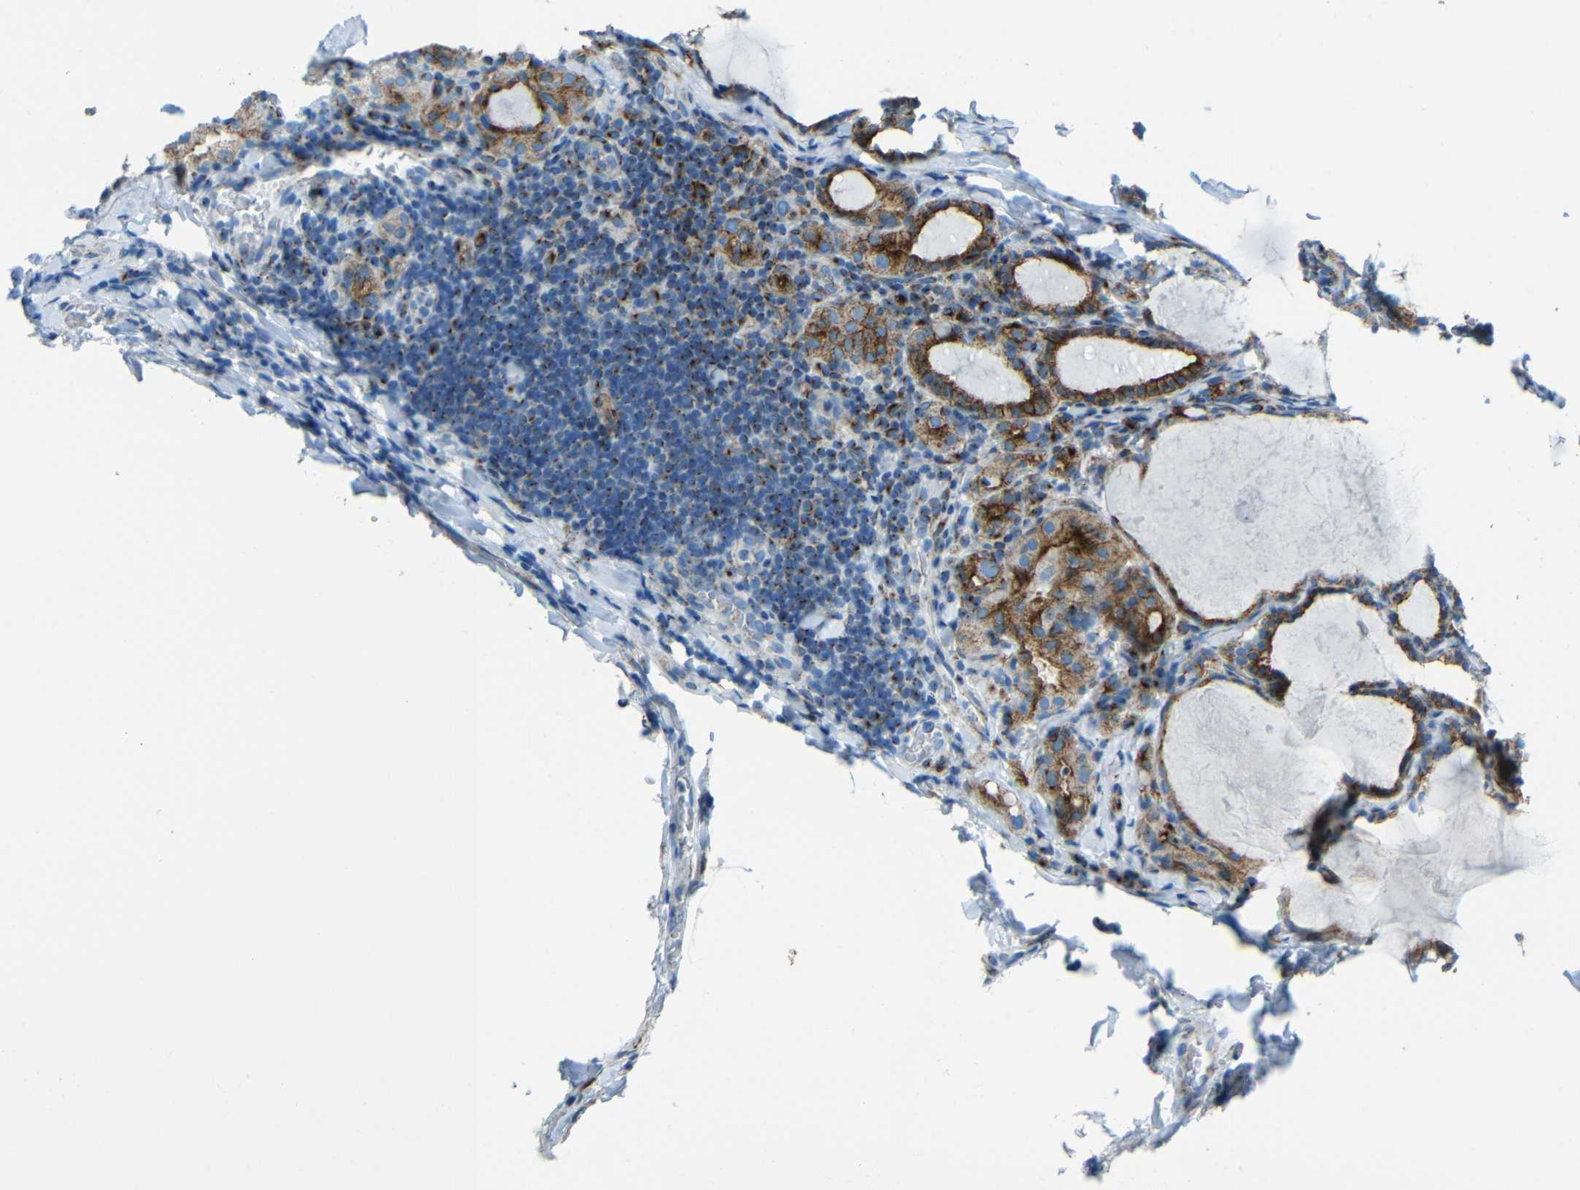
{"staining": {"intensity": "strong", "quantity": ">75%", "location": "cytoplasmic/membranous"}, "tissue": "thyroid cancer", "cell_type": "Tumor cells", "image_type": "cancer", "snomed": [{"axis": "morphology", "description": "Papillary adenocarcinoma, NOS"}, {"axis": "topography", "description": "Thyroid gland"}], "caption": "Tumor cells demonstrate high levels of strong cytoplasmic/membranous expression in approximately >75% of cells in thyroid cancer. The staining is performed using DAB (3,3'-diaminobenzidine) brown chromogen to label protein expression. The nuclei are counter-stained blue using hematoxylin.", "gene": "TUBB4B", "patient": {"sex": "female", "age": 42}}